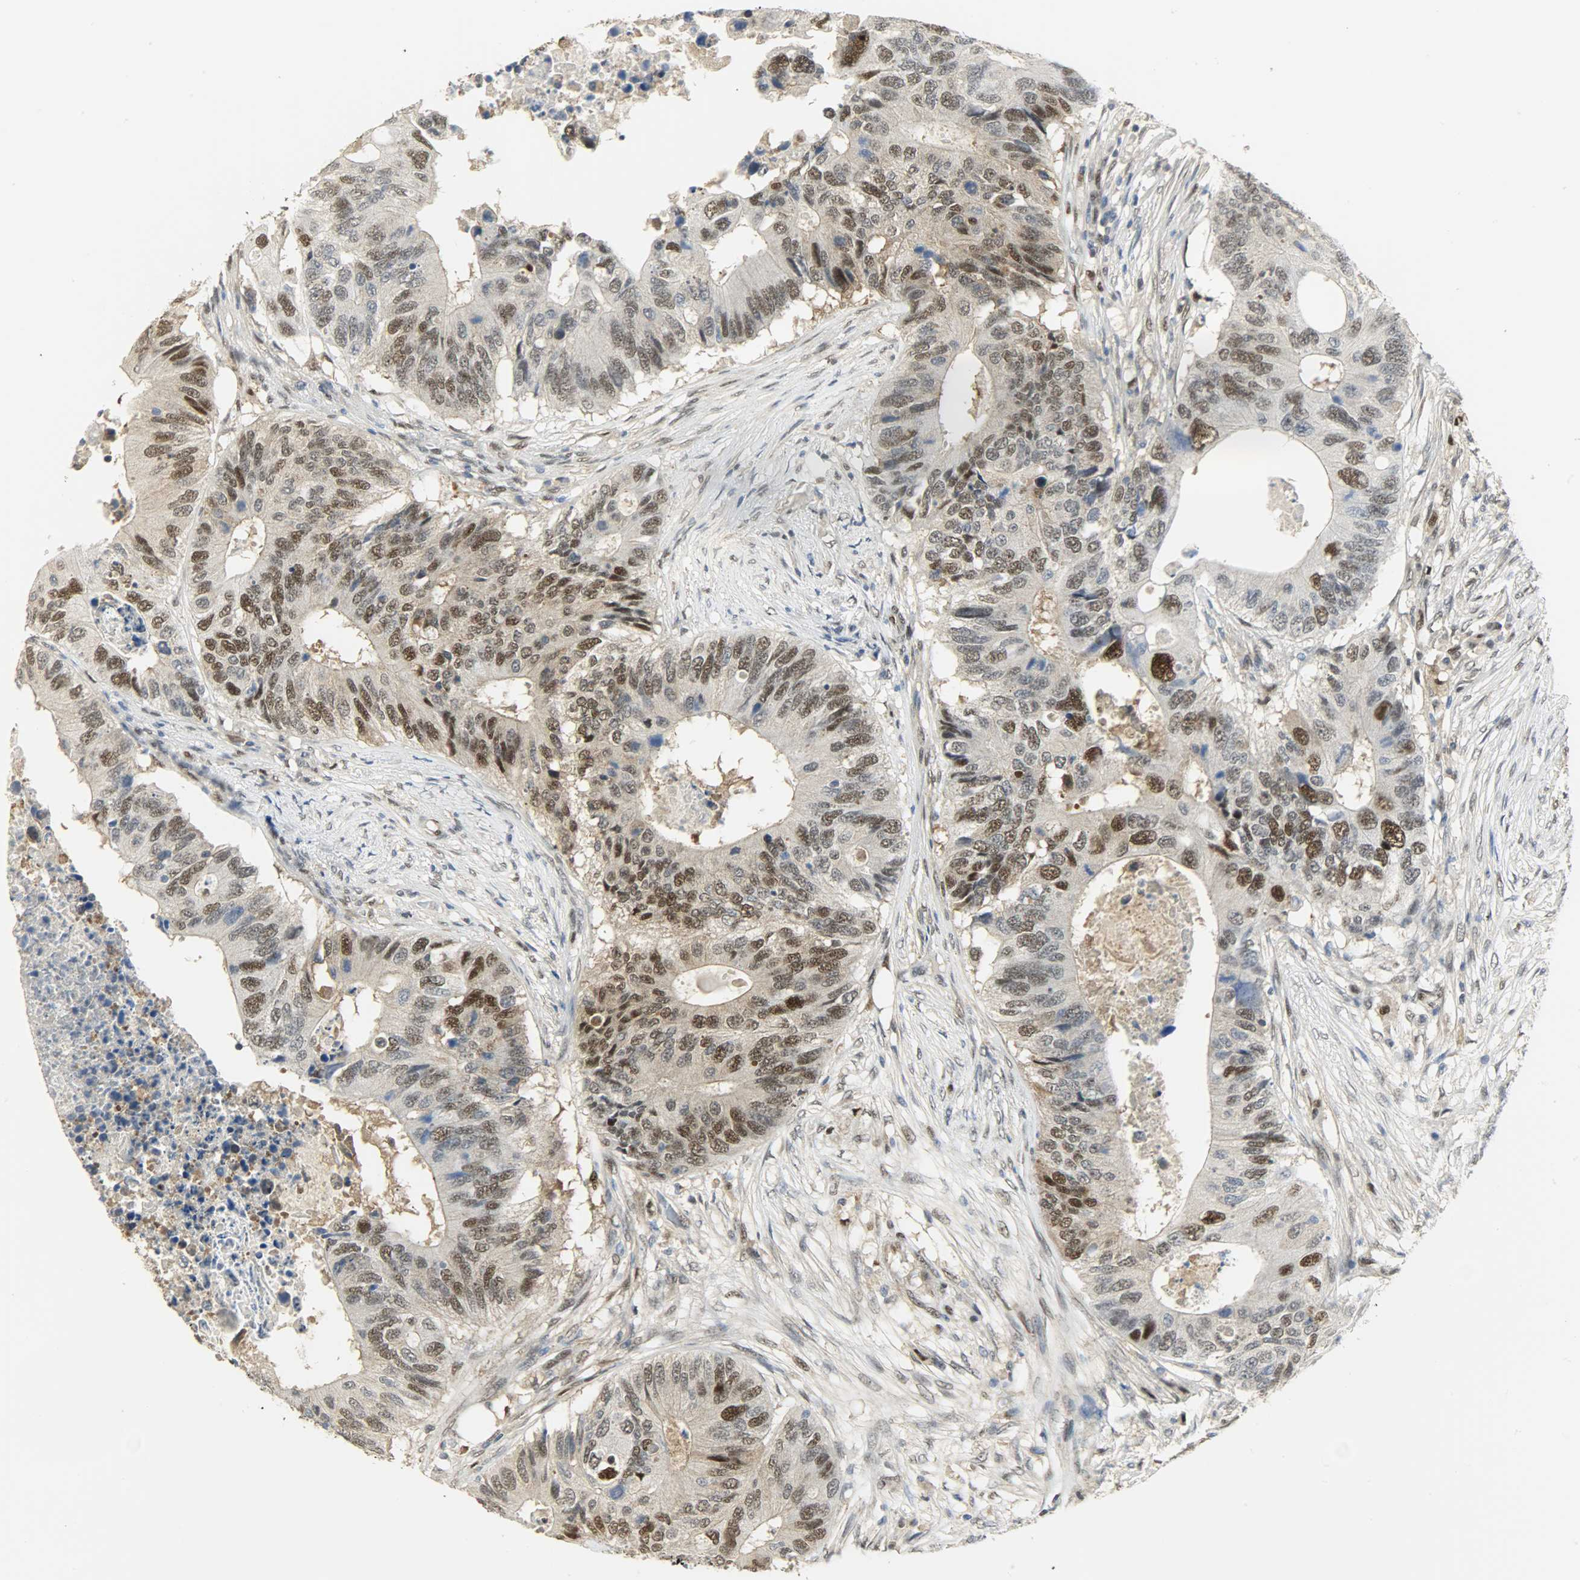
{"staining": {"intensity": "moderate", "quantity": ">75%", "location": "nuclear"}, "tissue": "colorectal cancer", "cell_type": "Tumor cells", "image_type": "cancer", "snomed": [{"axis": "morphology", "description": "Adenocarcinoma, NOS"}, {"axis": "topography", "description": "Colon"}], "caption": "Moderate nuclear positivity for a protein is identified in approximately >75% of tumor cells of colorectal cancer (adenocarcinoma) using IHC.", "gene": "NPEPL1", "patient": {"sex": "male", "age": 71}}